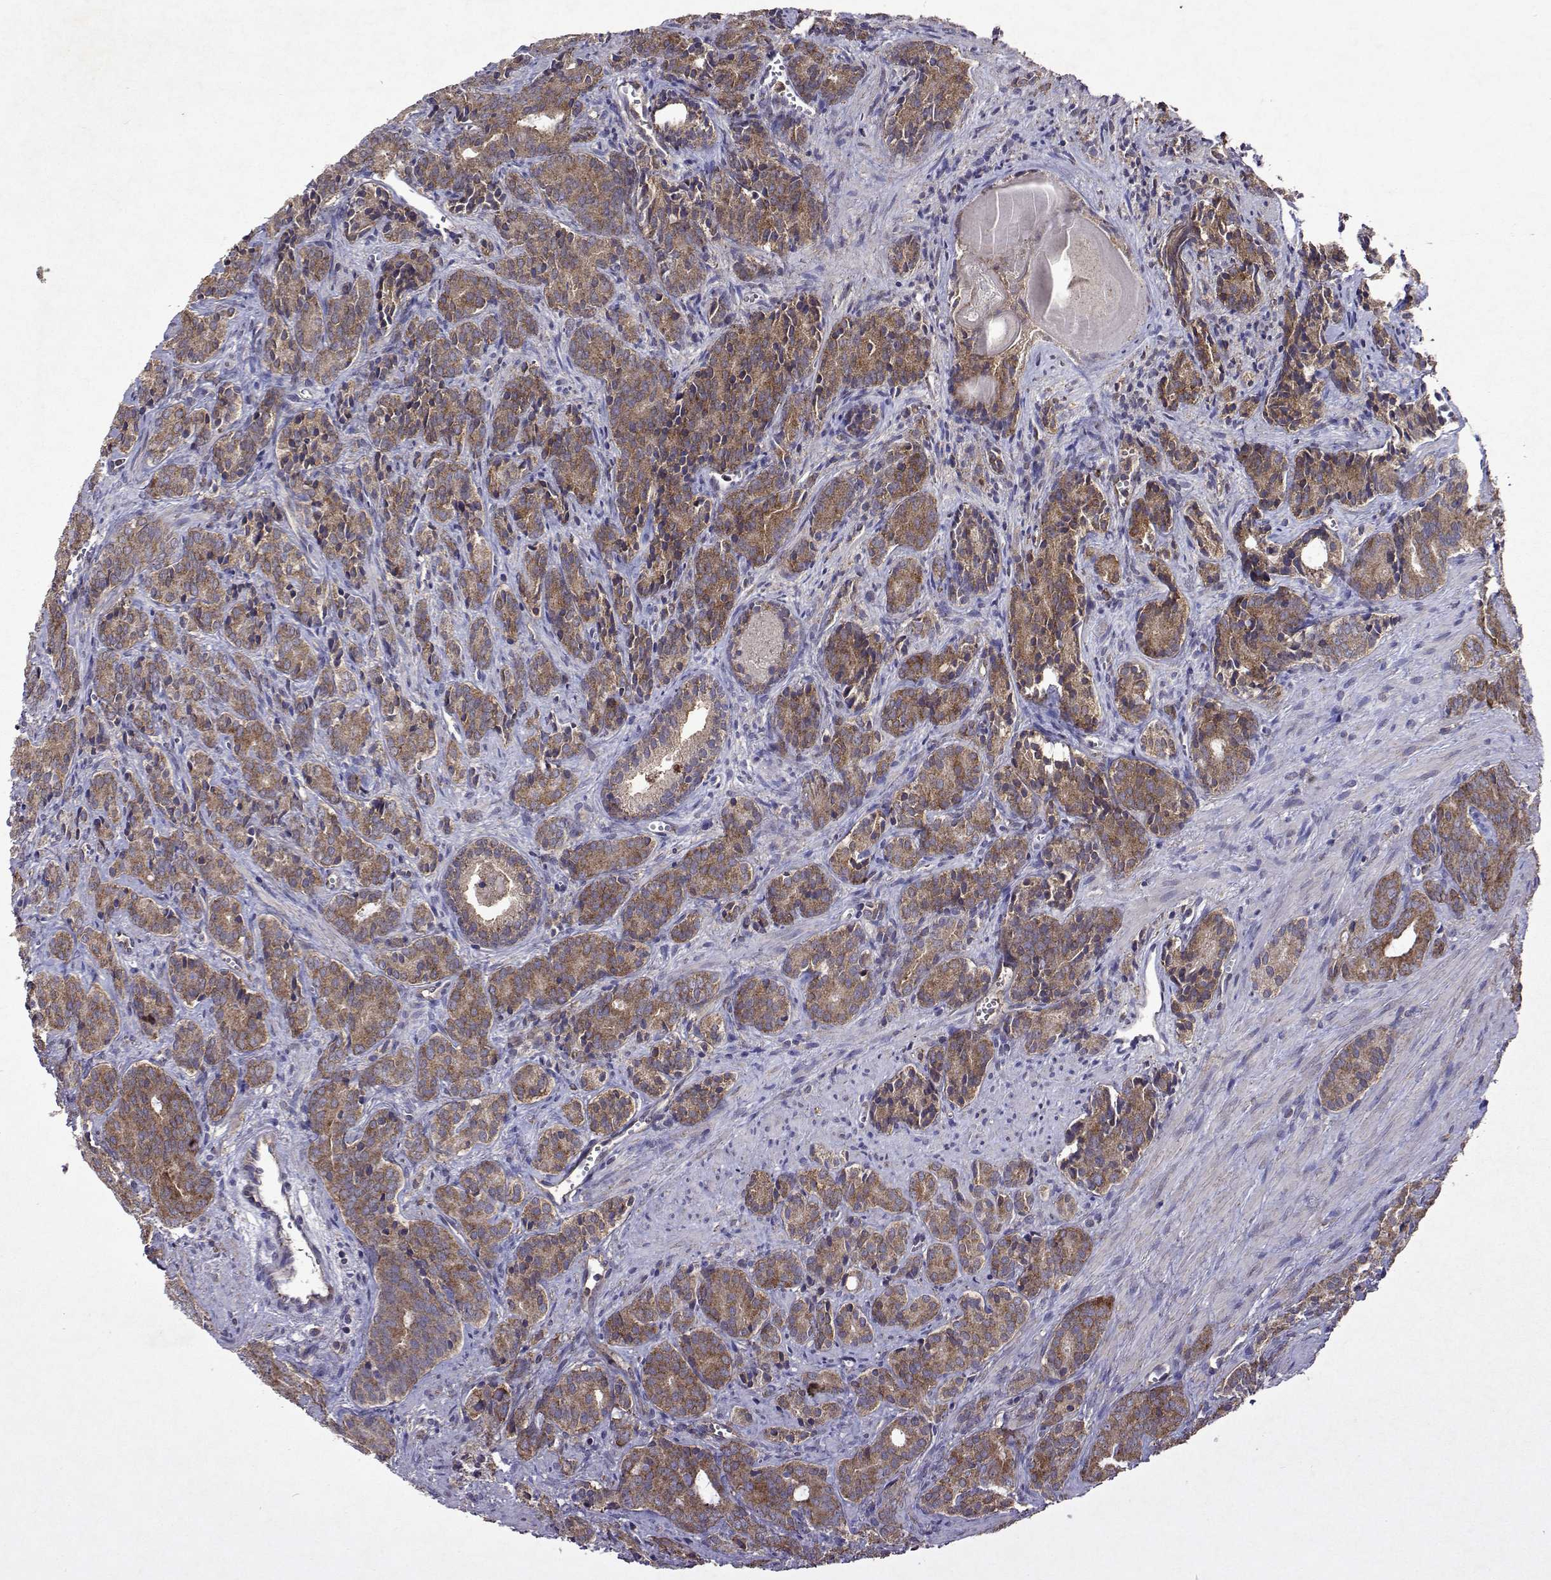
{"staining": {"intensity": "moderate", "quantity": ">75%", "location": "cytoplasmic/membranous"}, "tissue": "prostate cancer", "cell_type": "Tumor cells", "image_type": "cancer", "snomed": [{"axis": "morphology", "description": "Adenocarcinoma, High grade"}, {"axis": "topography", "description": "Prostate"}], "caption": "Immunohistochemistry of human prostate cancer displays medium levels of moderate cytoplasmic/membranous positivity in about >75% of tumor cells. The protein is shown in brown color, while the nuclei are stained blue.", "gene": "TARBP2", "patient": {"sex": "male", "age": 84}}